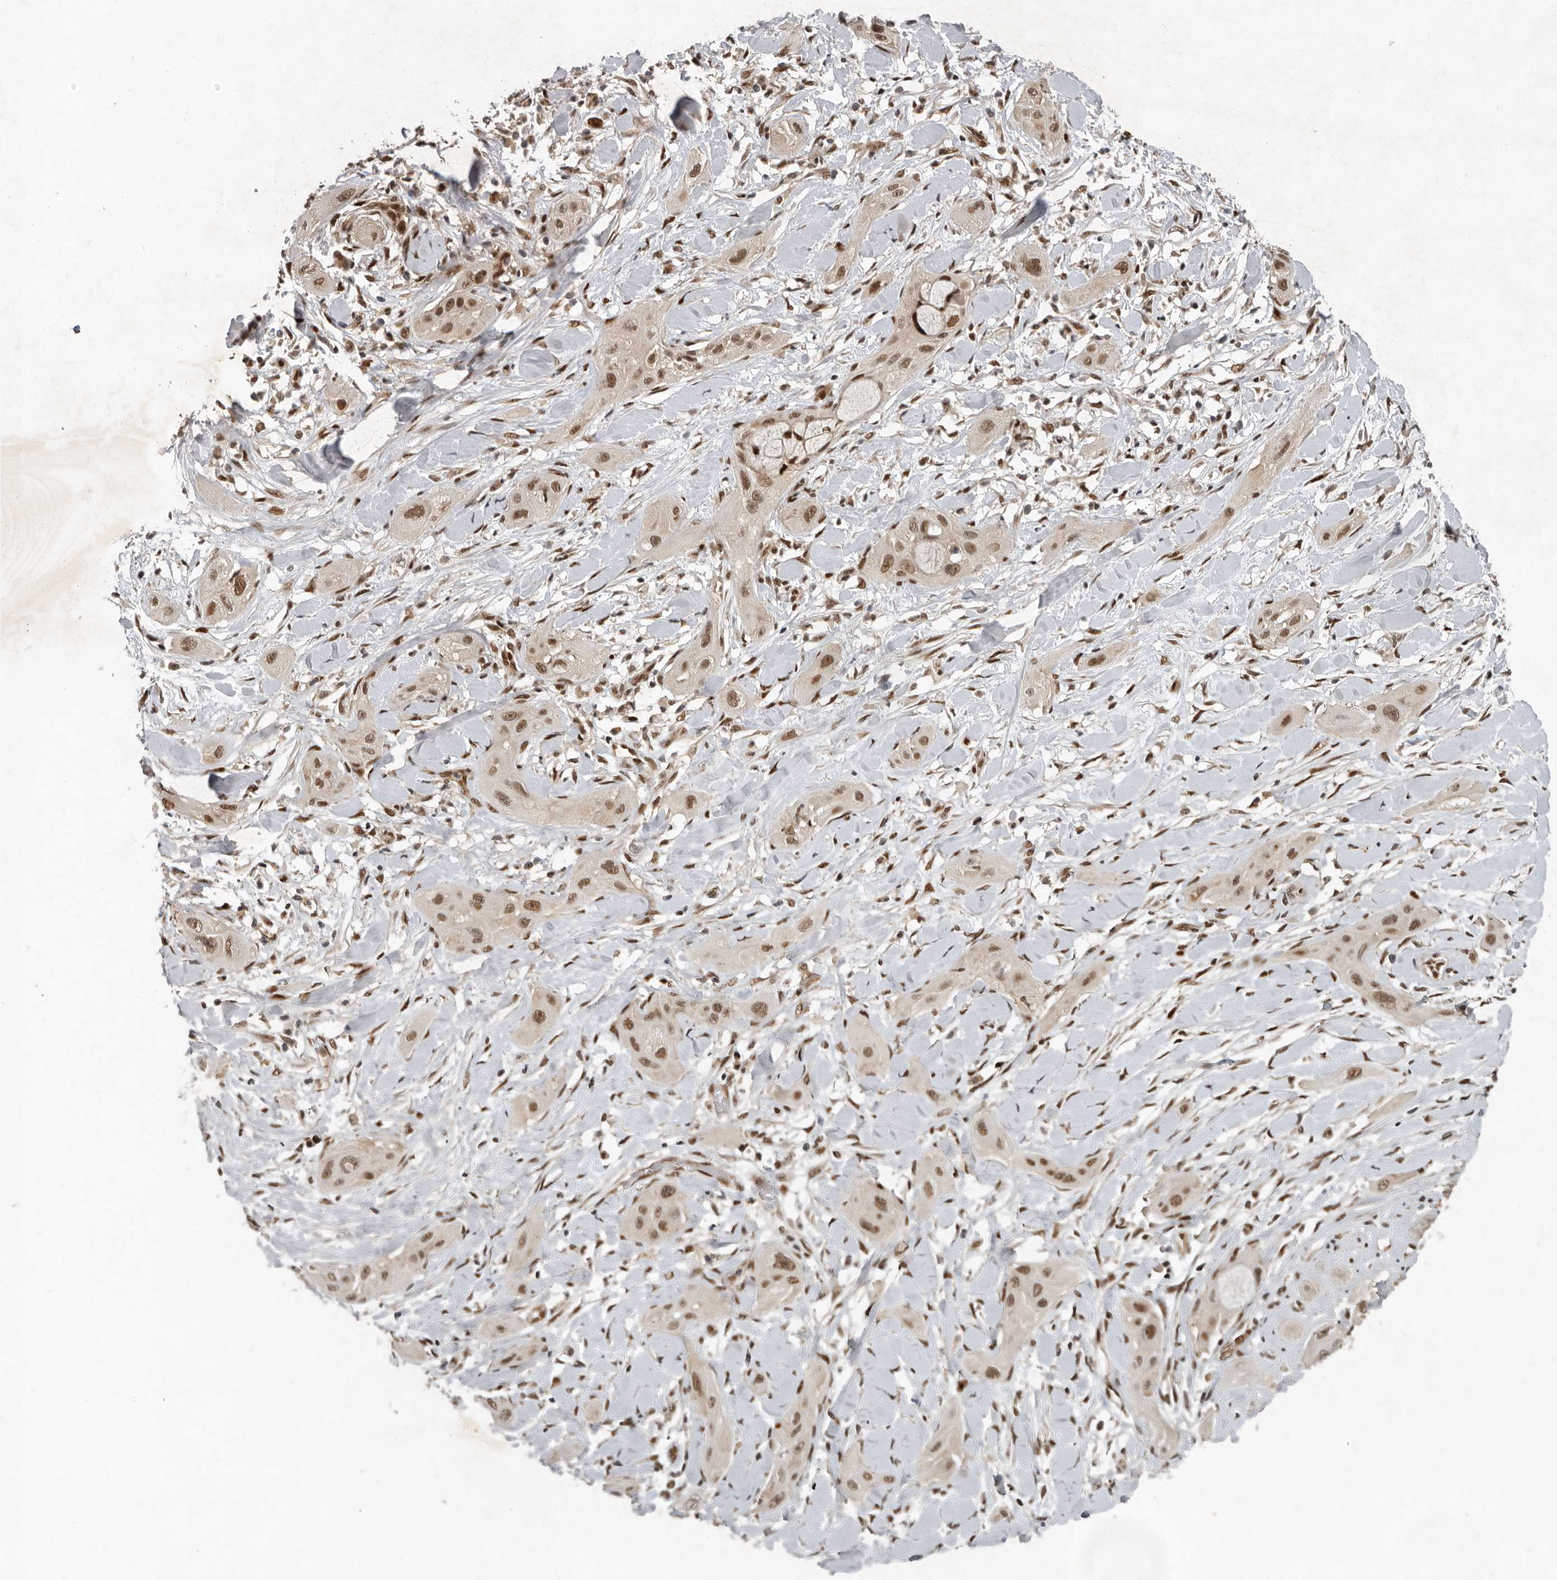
{"staining": {"intensity": "moderate", "quantity": ">75%", "location": "nuclear"}, "tissue": "lung cancer", "cell_type": "Tumor cells", "image_type": "cancer", "snomed": [{"axis": "morphology", "description": "Squamous cell carcinoma, NOS"}, {"axis": "topography", "description": "Lung"}], "caption": "A histopathology image of human lung cancer stained for a protein demonstrates moderate nuclear brown staining in tumor cells. (Brightfield microscopy of DAB IHC at high magnification).", "gene": "CDC27", "patient": {"sex": "female", "age": 47}}